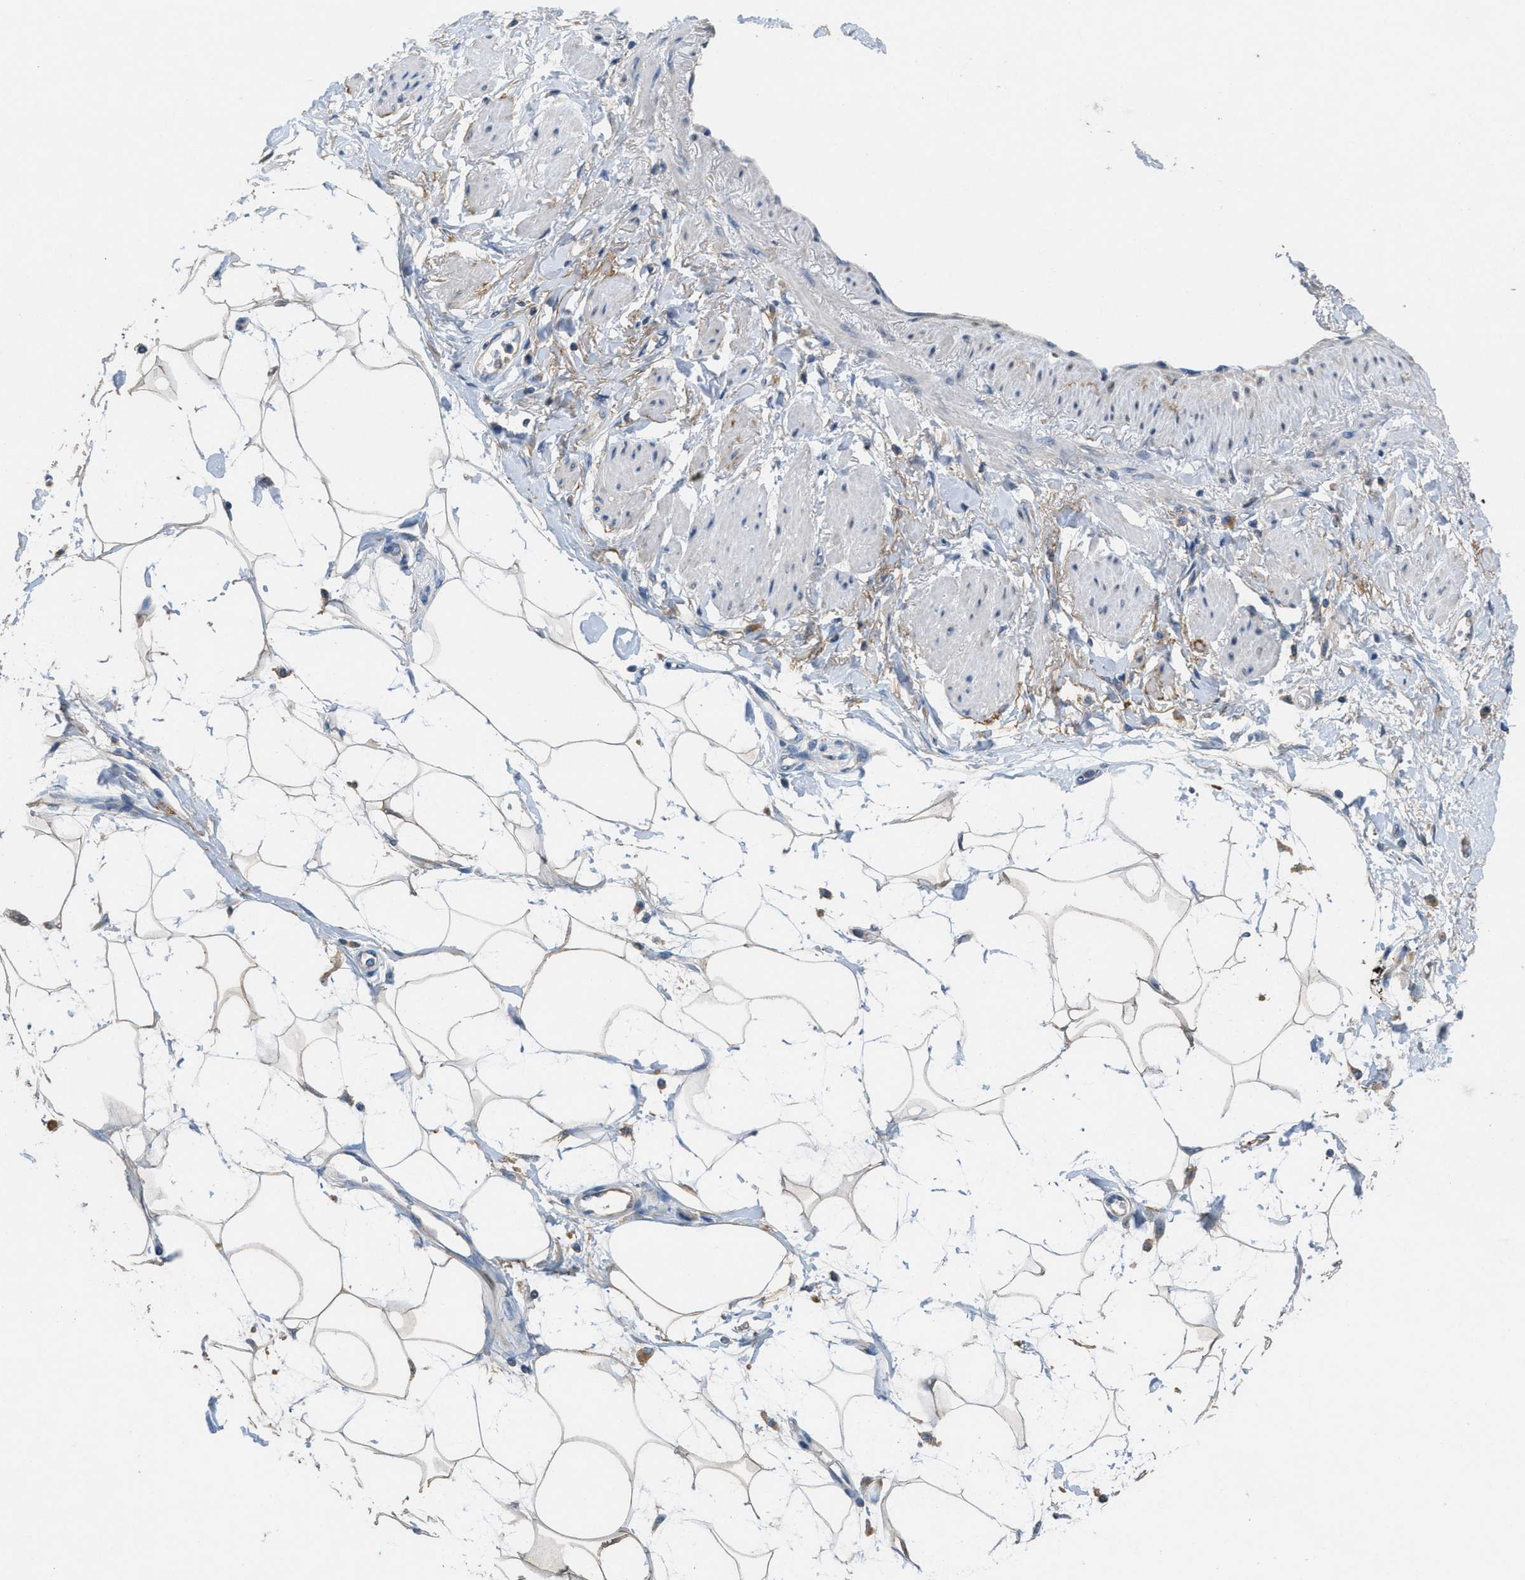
{"staining": {"intensity": "negative", "quantity": "none", "location": "none"}, "tissue": "adipose tissue", "cell_type": "Adipocytes", "image_type": "normal", "snomed": [{"axis": "morphology", "description": "Normal tissue, NOS"}, {"axis": "morphology", "description": "Adenocarcinoma, NOS"}, {"axis": "topography", "description": "Duodenum"}, {"axis": "topography", "description": "Peripheral nerve tissue"}], "caption": "IHC histopathology image of unremarkable adipose tissue: adipose tissue stained with DAB demonstrates no significant protein expression in adipocytes.", "gene": "DGKE", "patient": {"sex": "female", "age": 60}}